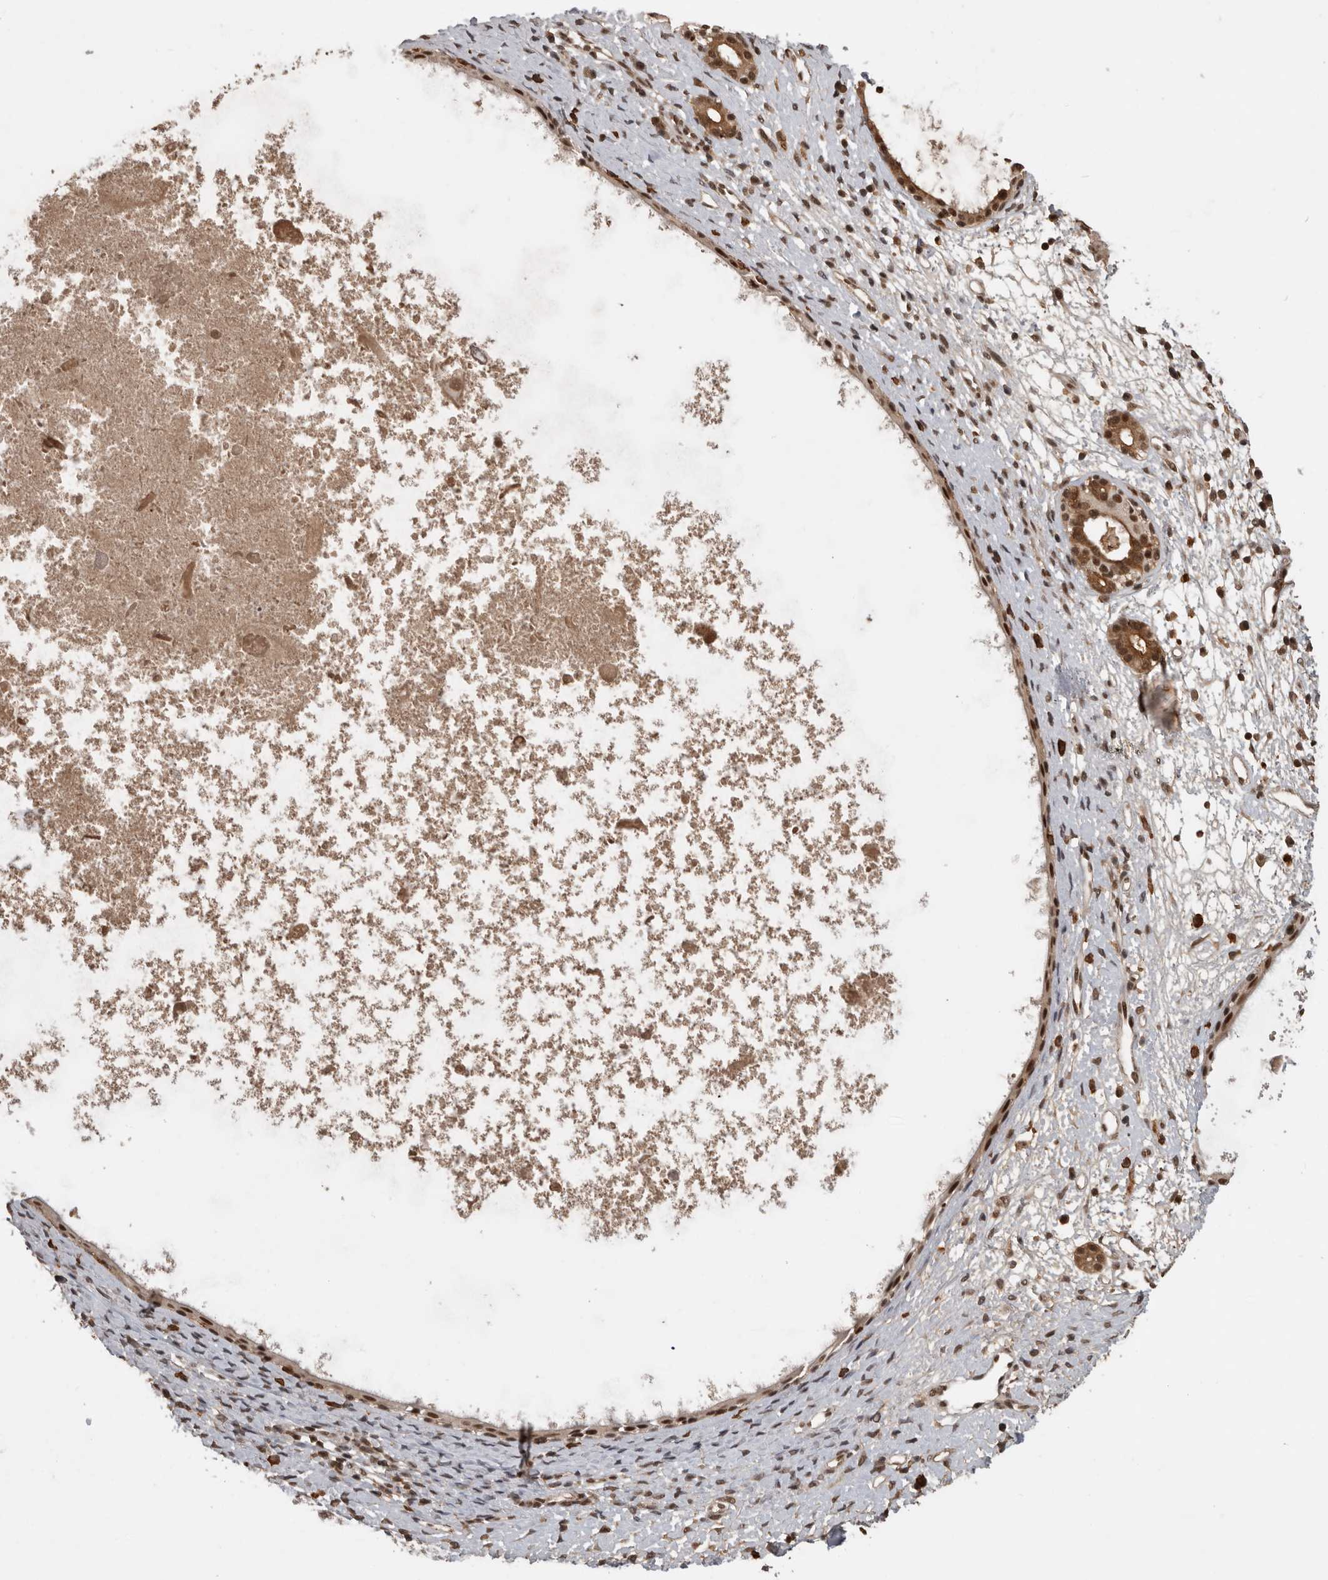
{"staining": {"intensity": "strong", "quantity": ">75%", "location": "nuclear"}, "tissue": "nasopharynx", "cell_type": "Respiratory epithelial cells", "image_type": "normal", "snomed": [{"axis": "morphology", "description": "Normal tissue, NOS"}, {"axis": "topography", "description": "Nasopharynx"}], "caption": "IHC (DAB (3,3'-diaminobenzidine)) staining of unremarkable nasopharynx reveals strong nuclear protein staining in approximately >75% of respiratory epithelial cells. (DAB (3,3'-diaminobenzidine) = brown stain, brightfield microscopy at high magnification).", "gene": "CBLL1", "patient": {"sex": "male", "age": 22}}